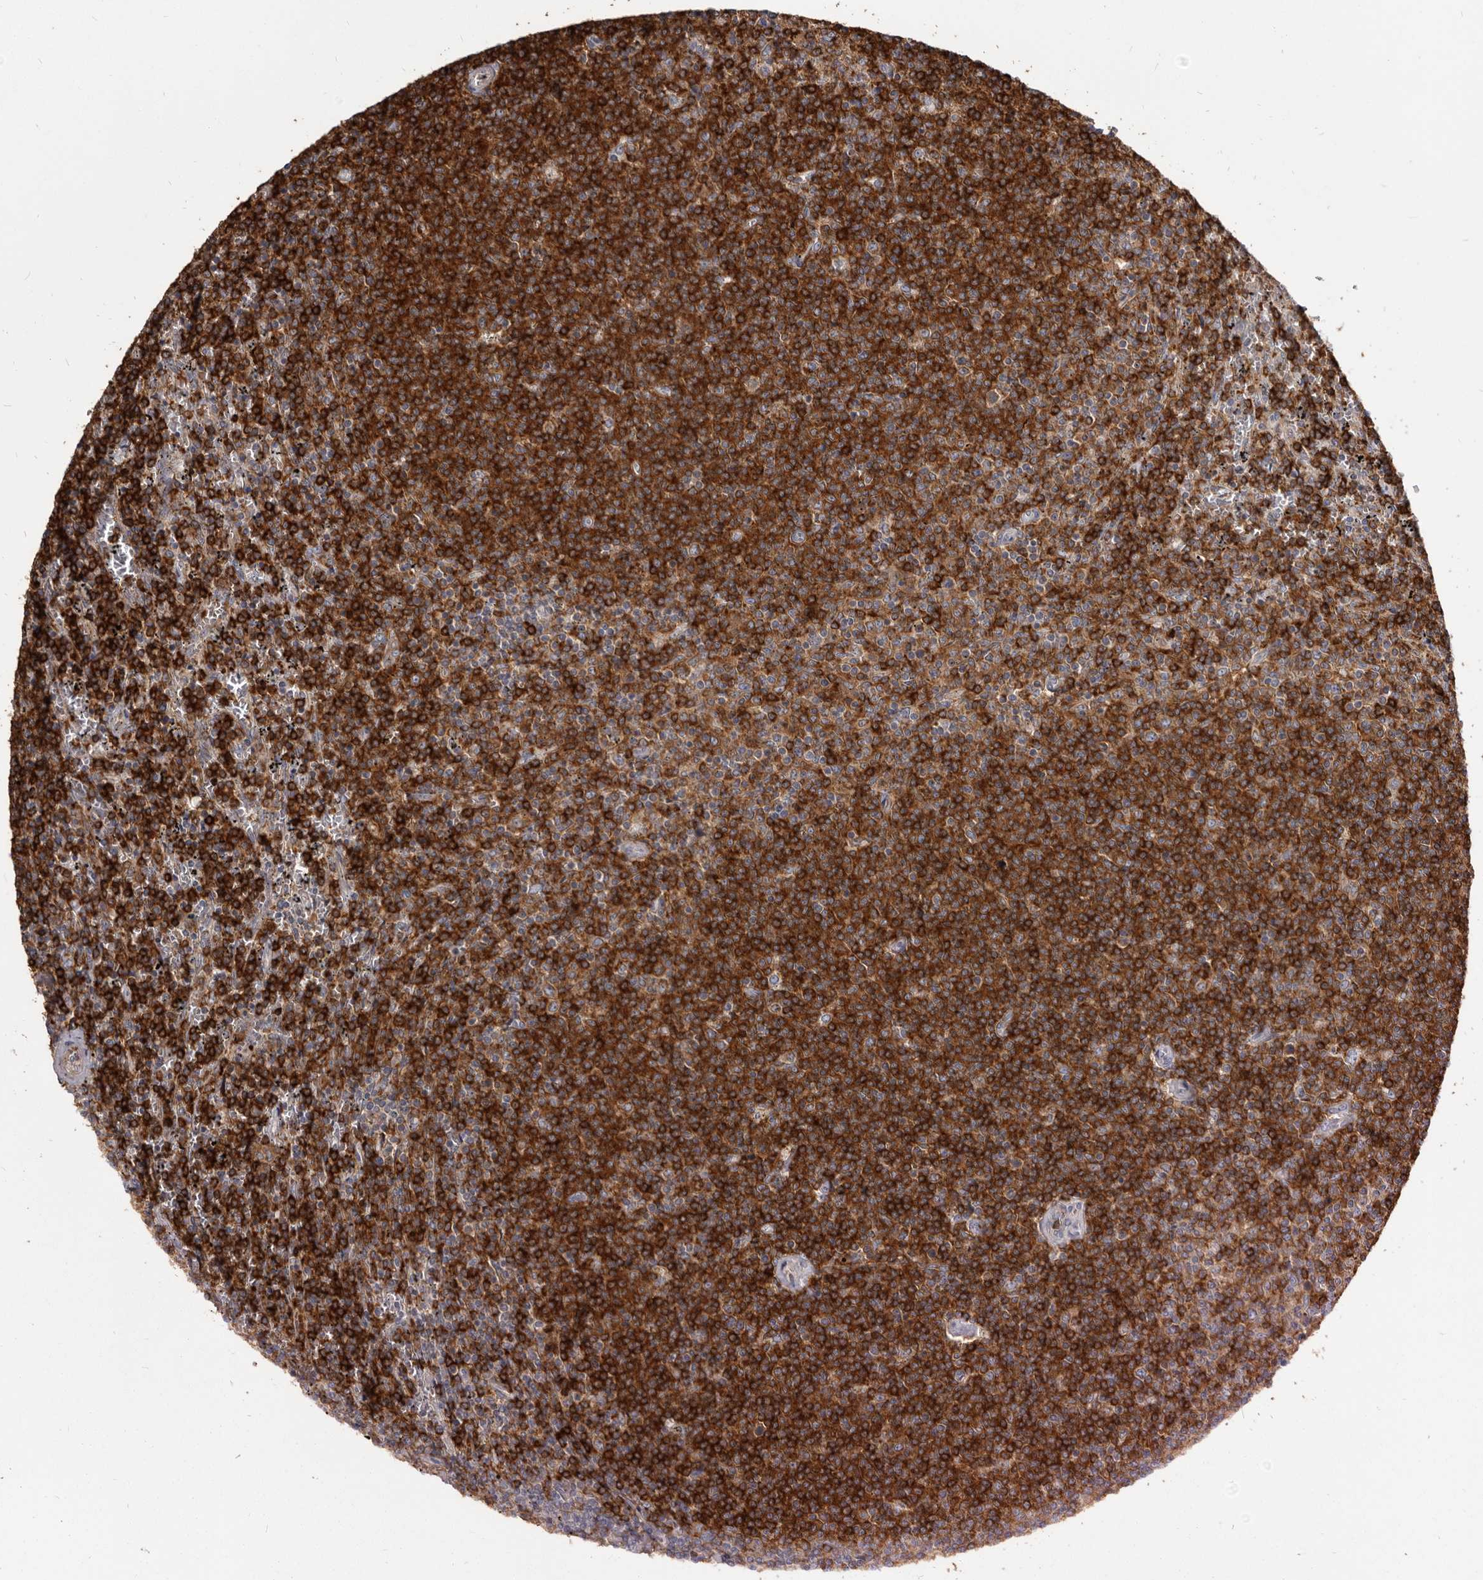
{"staining": {"intensity": "strong", "quantity": ">75%", "location": "cytoplasmic/membranous"}, "tissue": "lymphoma", "cell_type": "Tumor cells", "image_type": "cancer", "snomed": [{"axis": "morphology", "description": "Malignant lymphoma, non-Hodgkin's type, Low grade"}, {"axis": "topography", "description": "Spleen"}], "caption": "Immunohistochemical staining of human lymphoma reveals high levels of strong cytoplasmic/membranous positivity in approximately >75% of tumor cells.", "gene": "TPD52", "patient": {"sex": "female", "age": 50}}